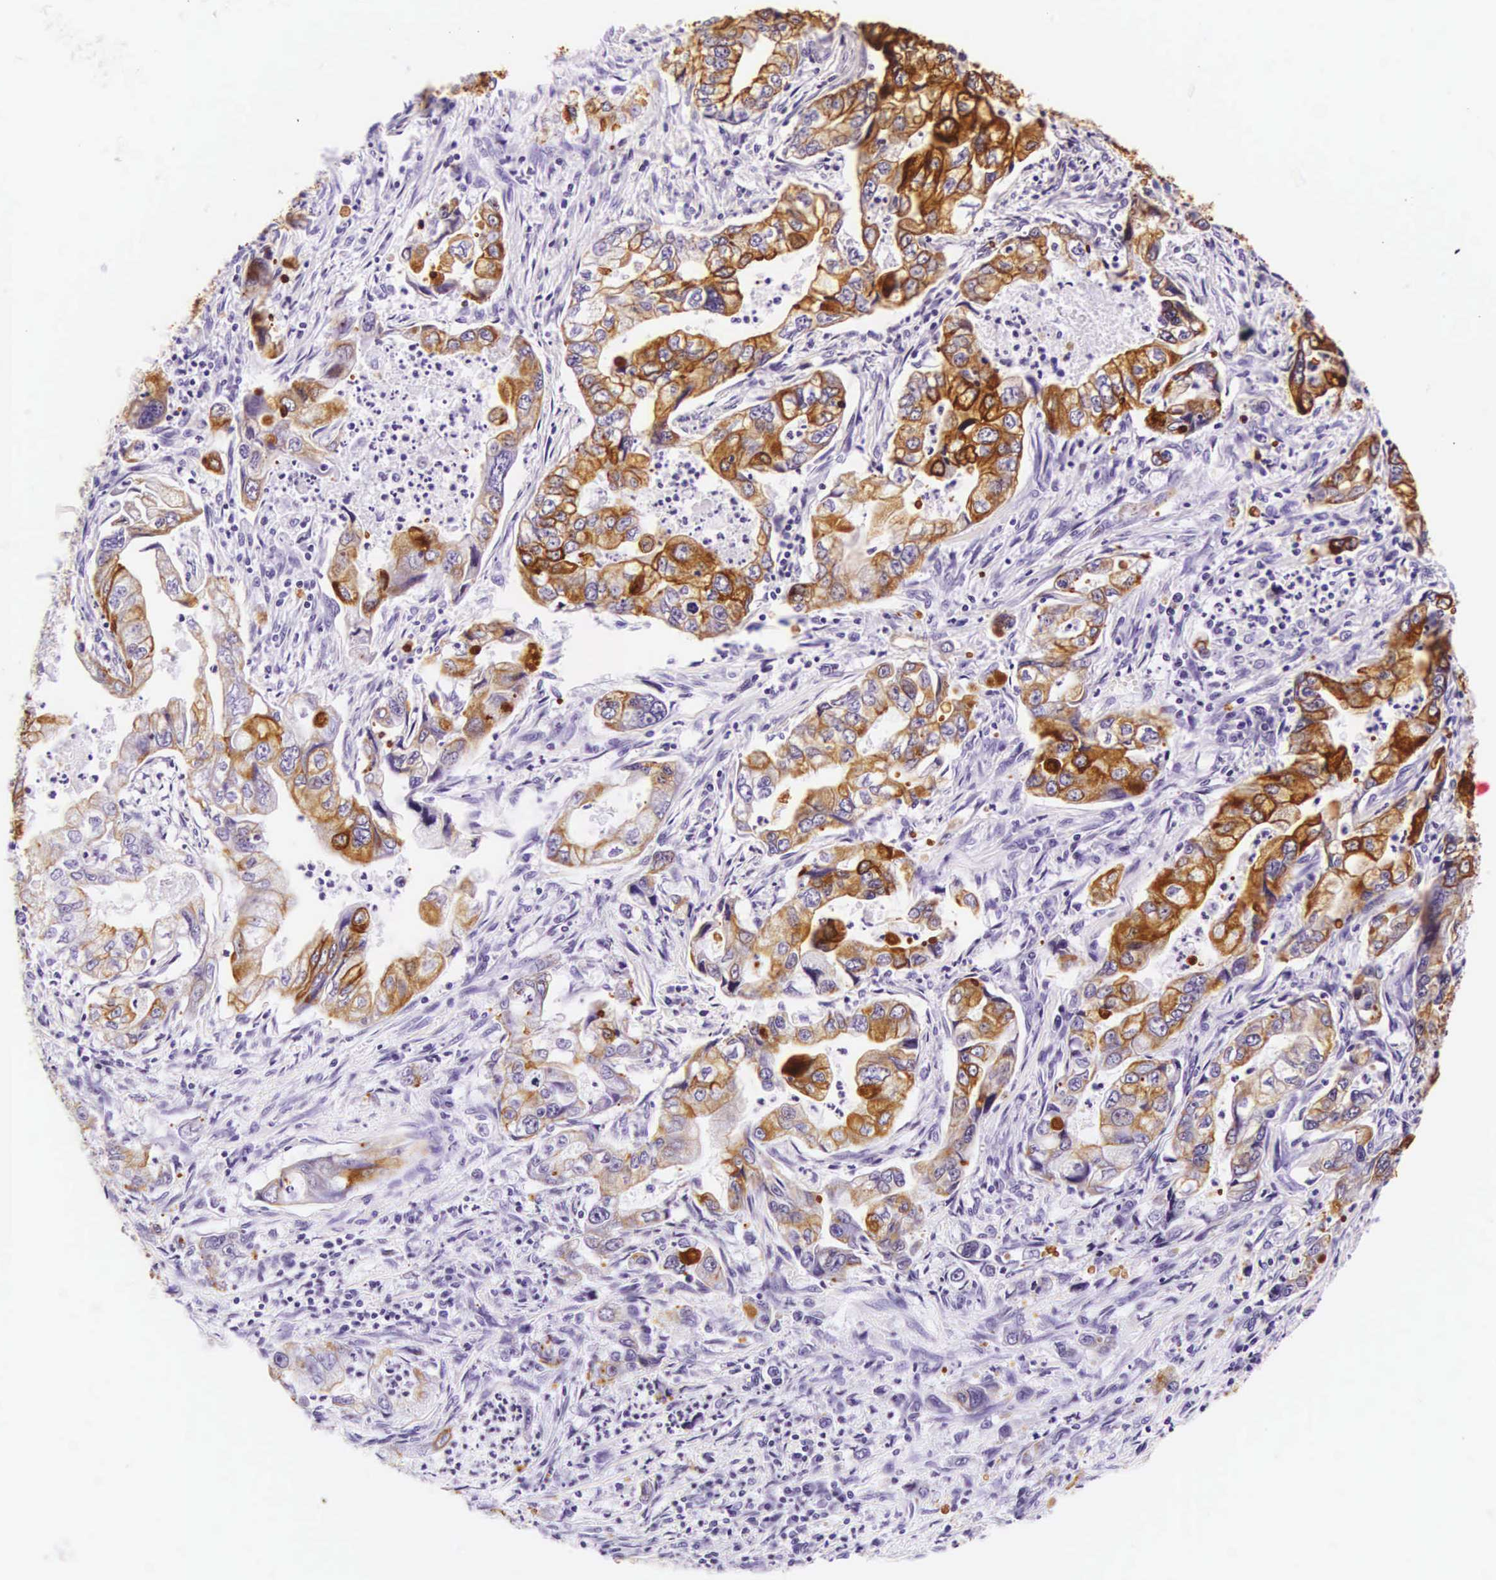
{"staining": {"intensity": "strong", "quantity": ">75%", "location": "cytoplasmic/membranous"}, "tissue": "stomach cancer", "cell_type": "Tumor cells", "image_type": "cancer", "snomed": [{"axis": "morphology", "description": "Adenocarcinoma, NOS"}, {"axis": "topography", "description": "Pancreas"}, {"axis": "topography", "description": "Stomach, upper"}], "caption": "Human stomach adenocarcinoma stained with a brown dye shows strong cytoplasmic/membranous positive expression in about >75% of tumor cells.", "gene": "KRT18", "patient": {"sex": "male", "age": 77}}